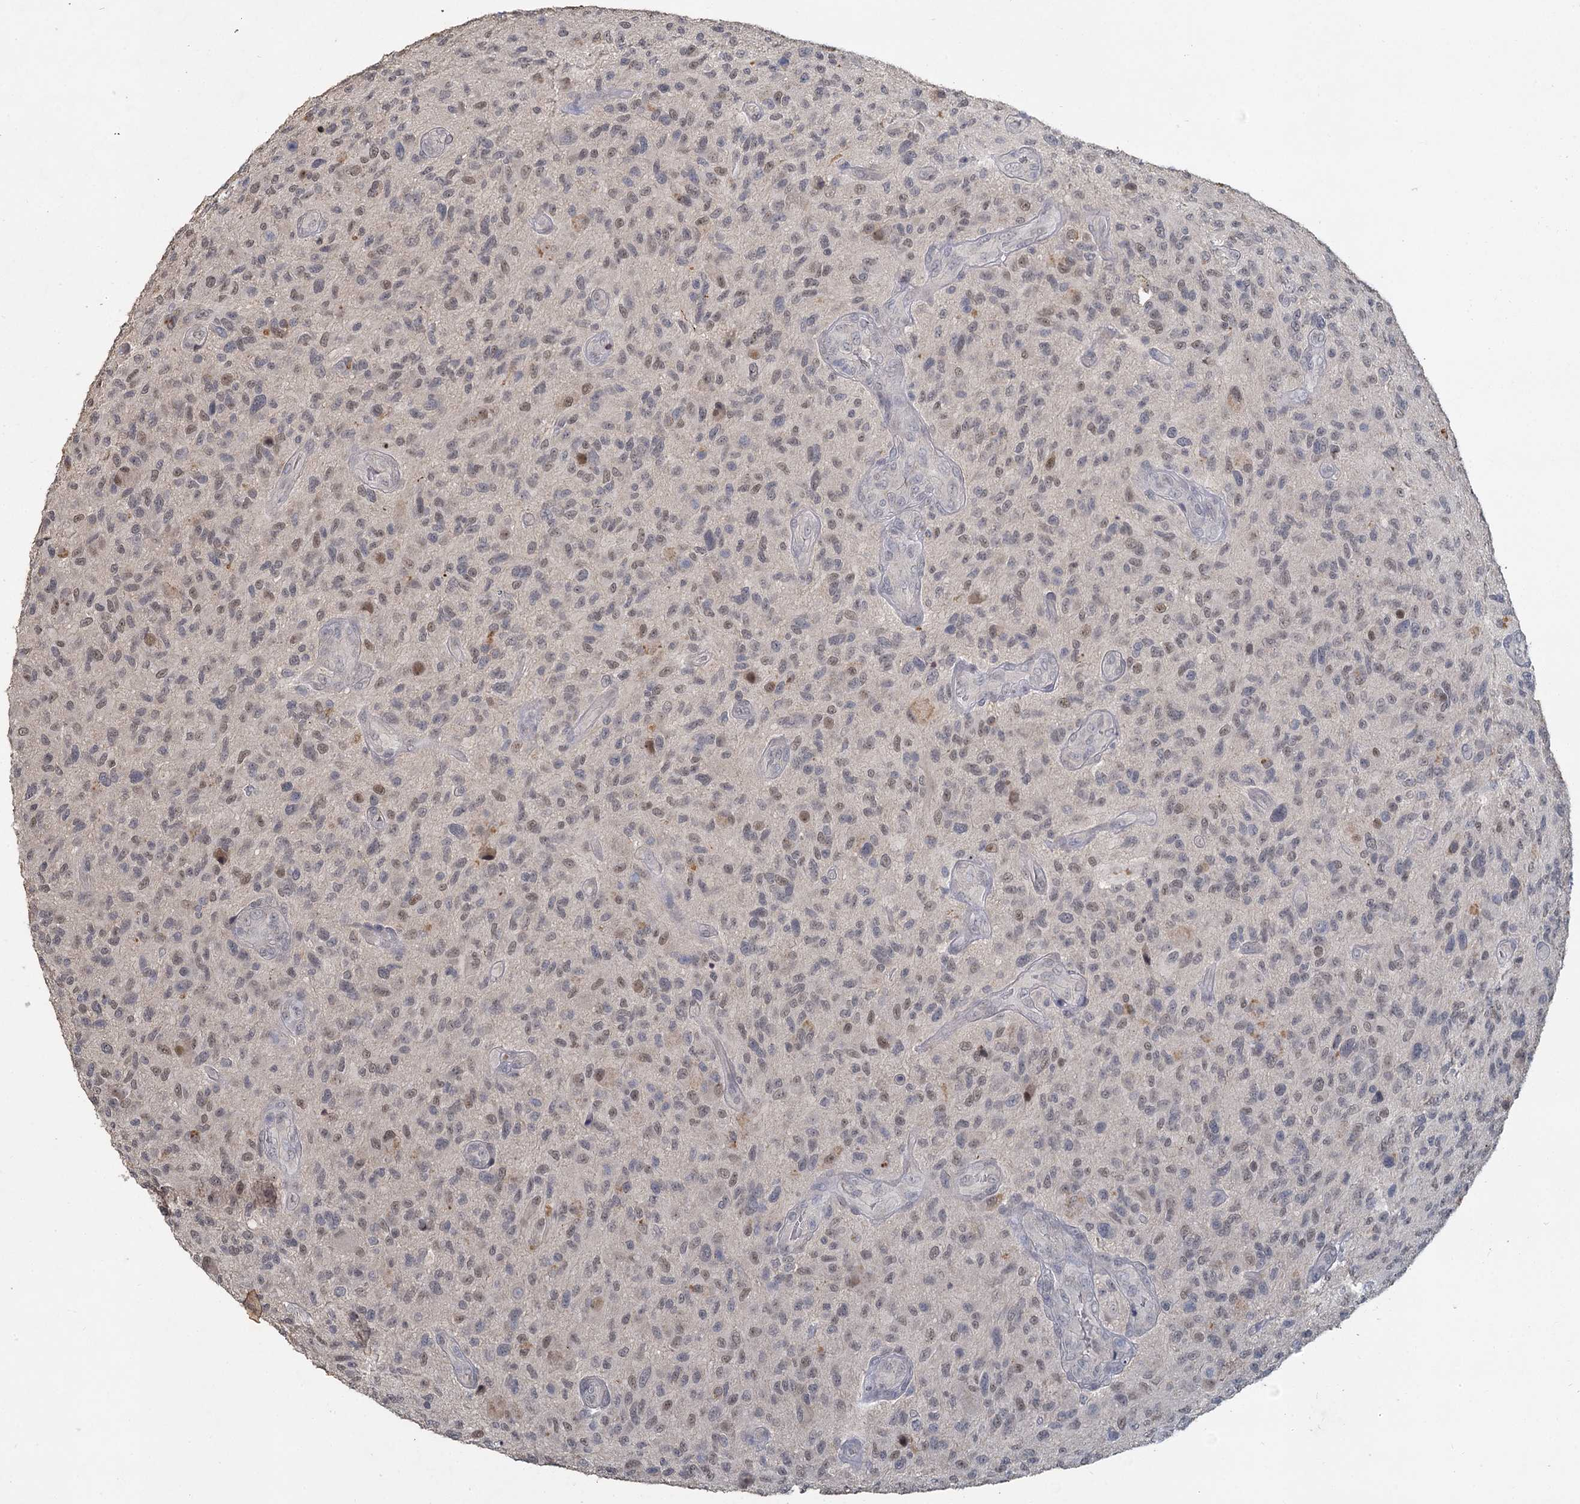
{"staining": {"intensity": "weak", "quantity": "<25%", "location": "nuclear"}, "tissue": "glioma", "cell_type": "Tumor cells", "image_type": "cancer", "snomed": [{"axis": "morphology", "description": "Glioma, malignant, High grade"}, {"axis": "topography", "description": "Brain"}], "caption": "IHC micrograph of human glioma stained for a protein (brown), which displays no staining in tumor cells.", "gene": "MUCL1", "patient": {"sex": "male", "age": 47}}